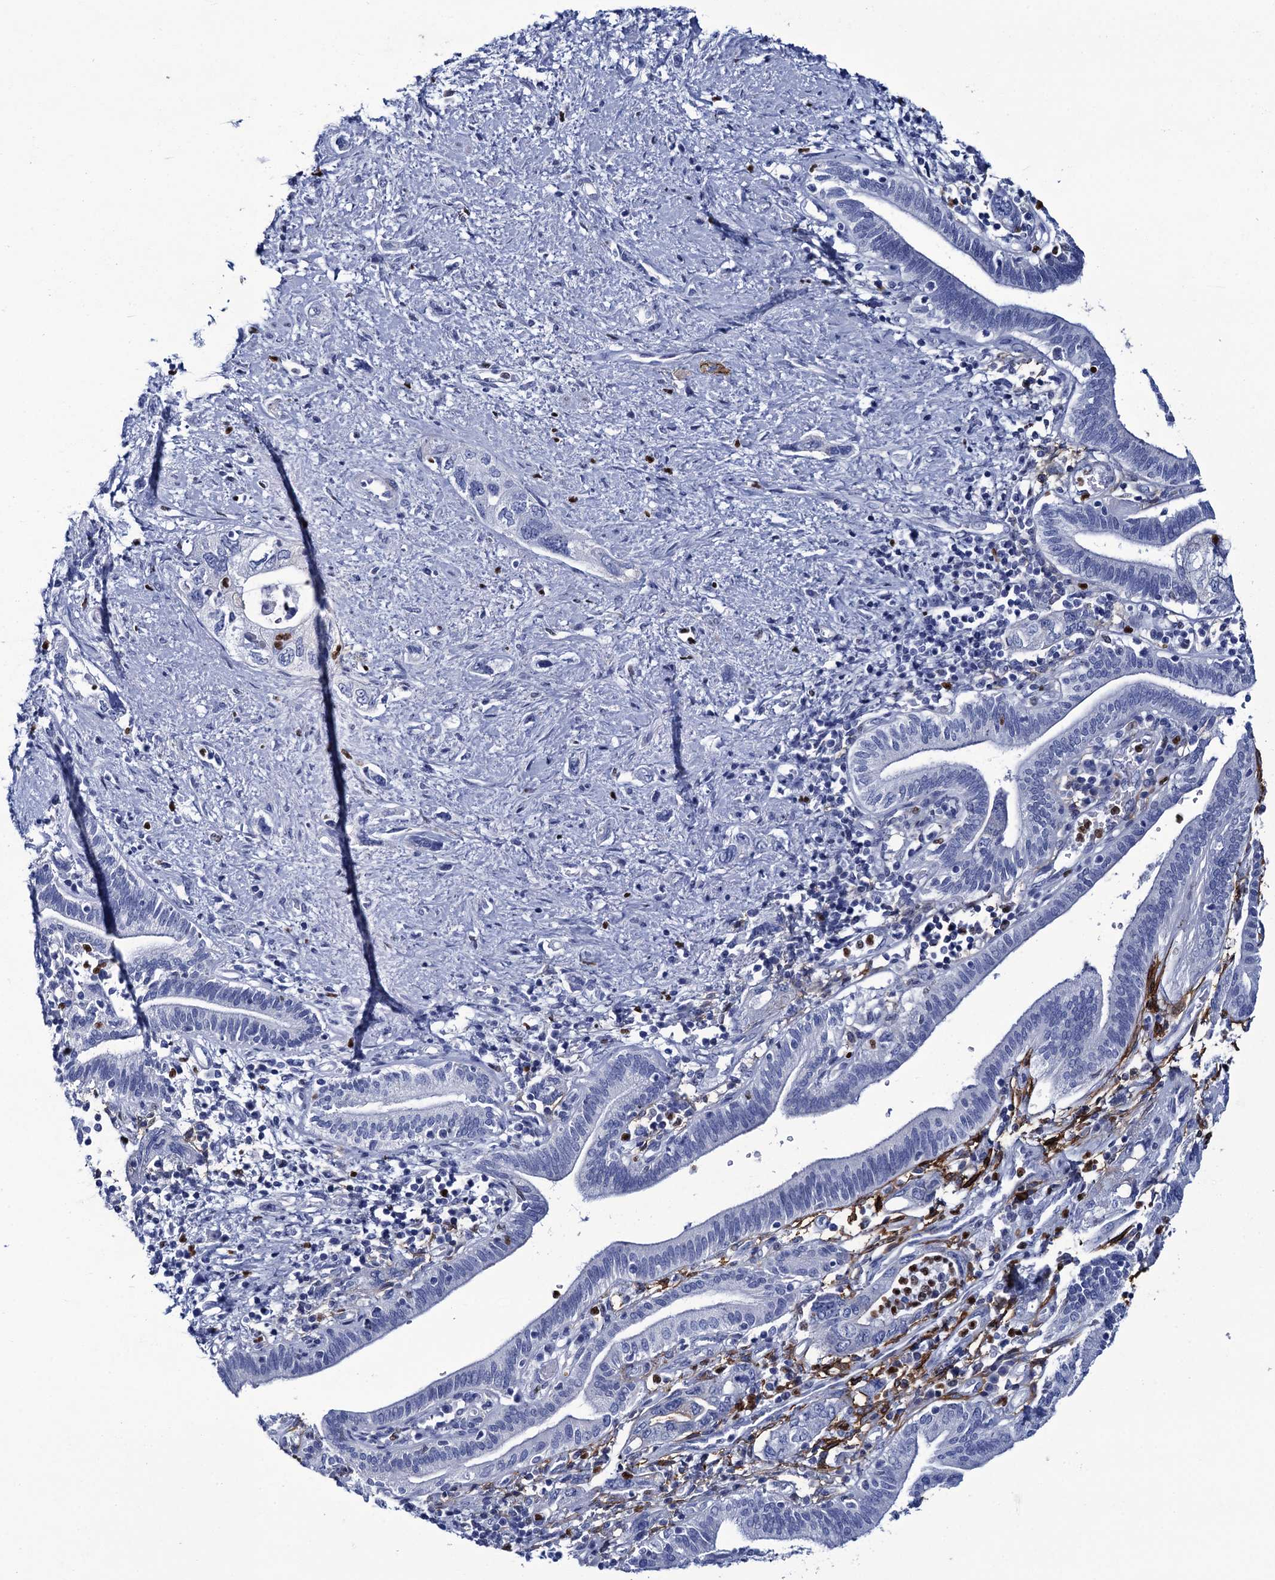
{"staining": {"intensity": "negative", "quantity": "none", "location": "none"}, "tissue": "pancreatic cancer", "cell_type": "Tumor cells", "image_type": "cancer", "snomed": [{"axis": "morphology", "description": "Adenocarcinoma, NOS"}, {"axis": "topography", "description": "Pancreas"}], "caption": "Tumor cells are negative for protein expression in human pancreatic cancer.", "gene": "RHCG", "patient": {"sex": "female", "age": 73}}